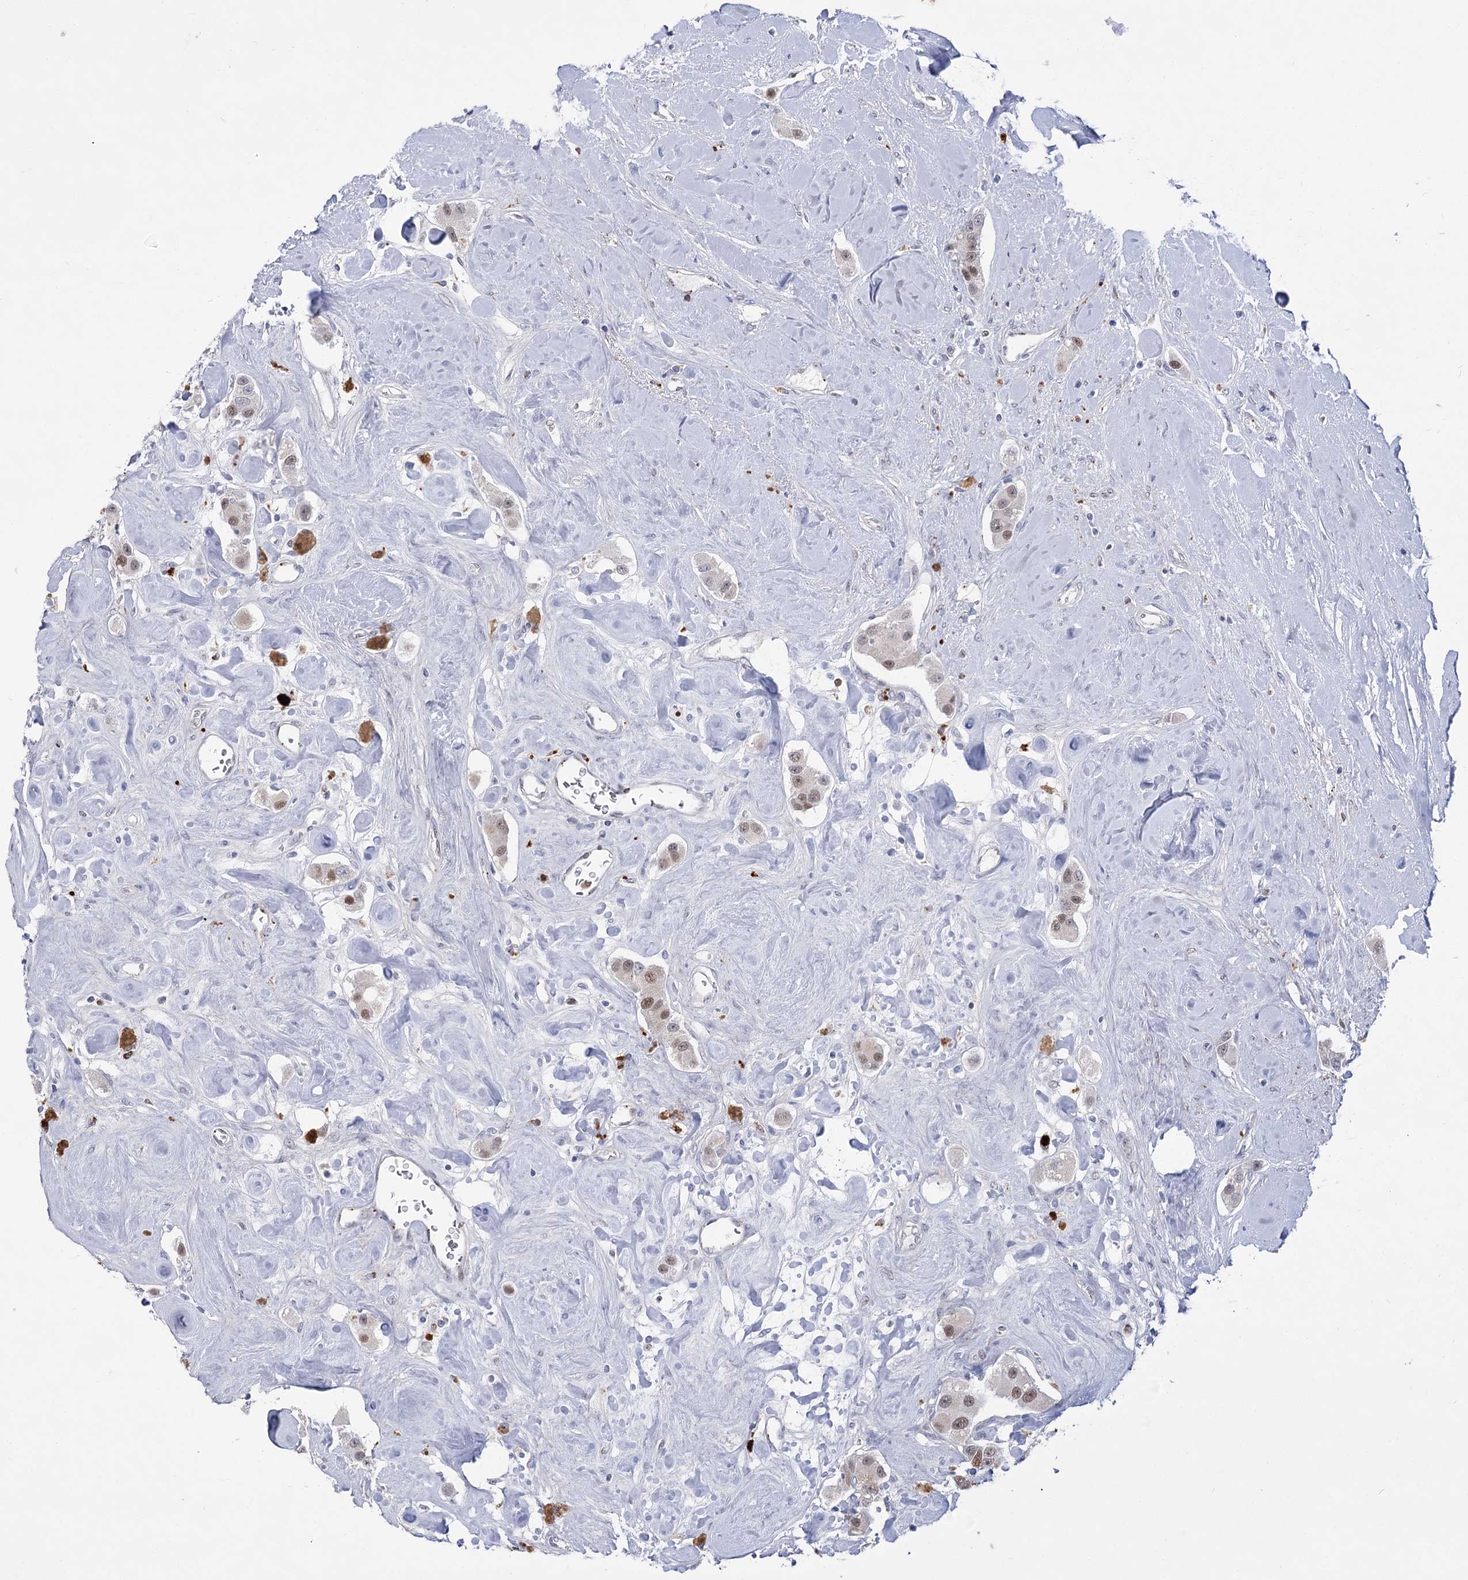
{"staining": {"intensity": "moderate", "quantity": "25%-75%", "location": "nuclear"}, "tissue": "carcinoid", "cell_type": "Tumor cells", "image_type": "cancer", "snomed": [{"axis": "morphology", "description": "Carcinoid, malignant, NOS"}, {"axis": "topography", "description": "Pancreas"}], "caption": "Carcinoid stained with IHC demonstrates moderate nuclear positivity in about 25%-75% of tumor cells.", "gene": "SIAE", "patient": {"sex": "male", "age": 41}}